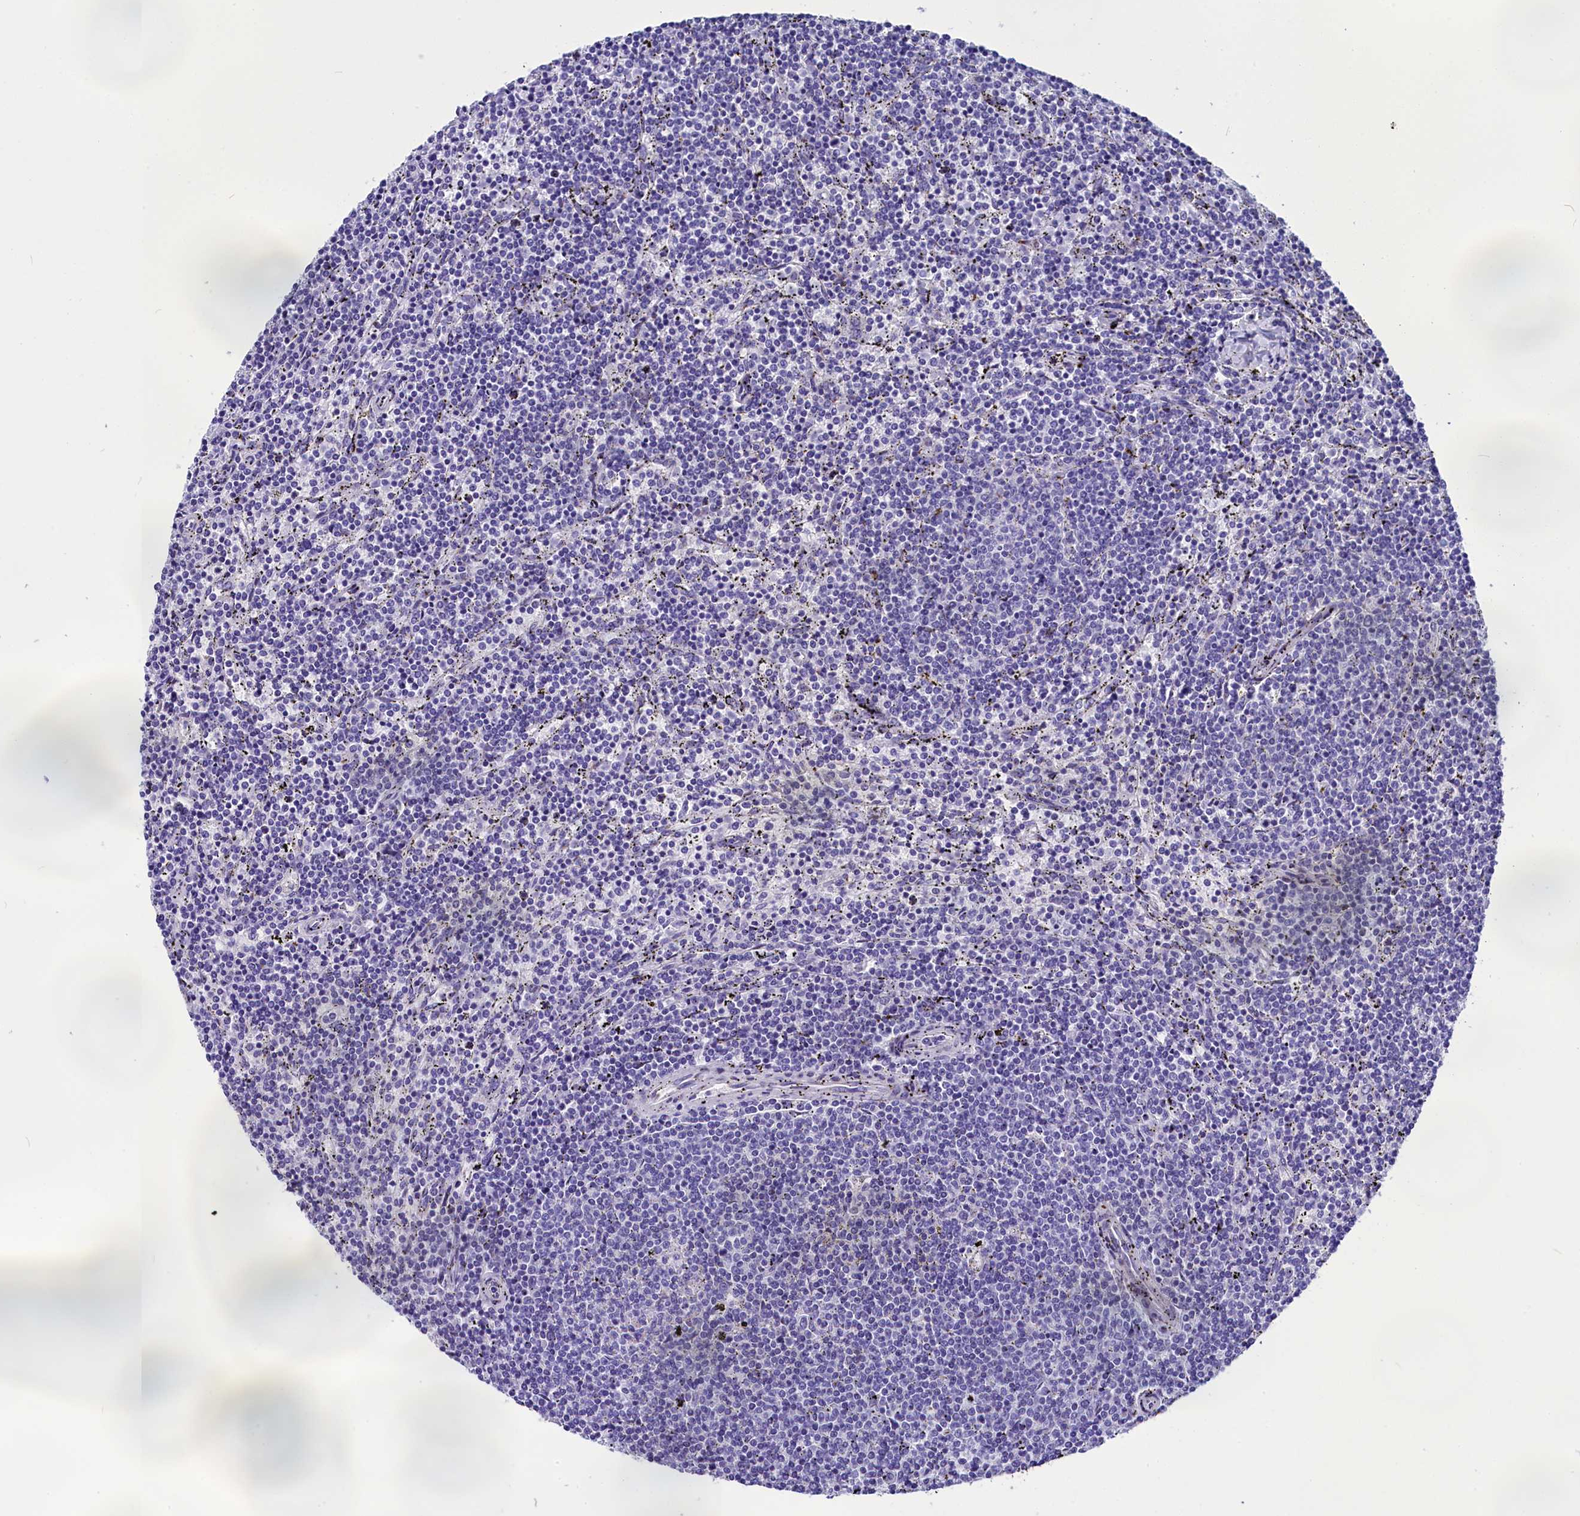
{"staining": {"intensity": "negative", "quantity": "none", "location": "none"}, "tissue": "lymphoma", "cell_type": "Tumor cells", "image_type": "cancer", "snomed": [{"axis": "morphology", "description": "Malignant lymphoma, non-Hodgkin's type, Low grade"}, {"axis": "topography", "description": "Spleen"}], "caption": "This is an IHC histopathology image of lymphoma. There is no positivity in tumor cells.", "gene": "AP3B2", "patient": {"sex": "female", "age": 50}}